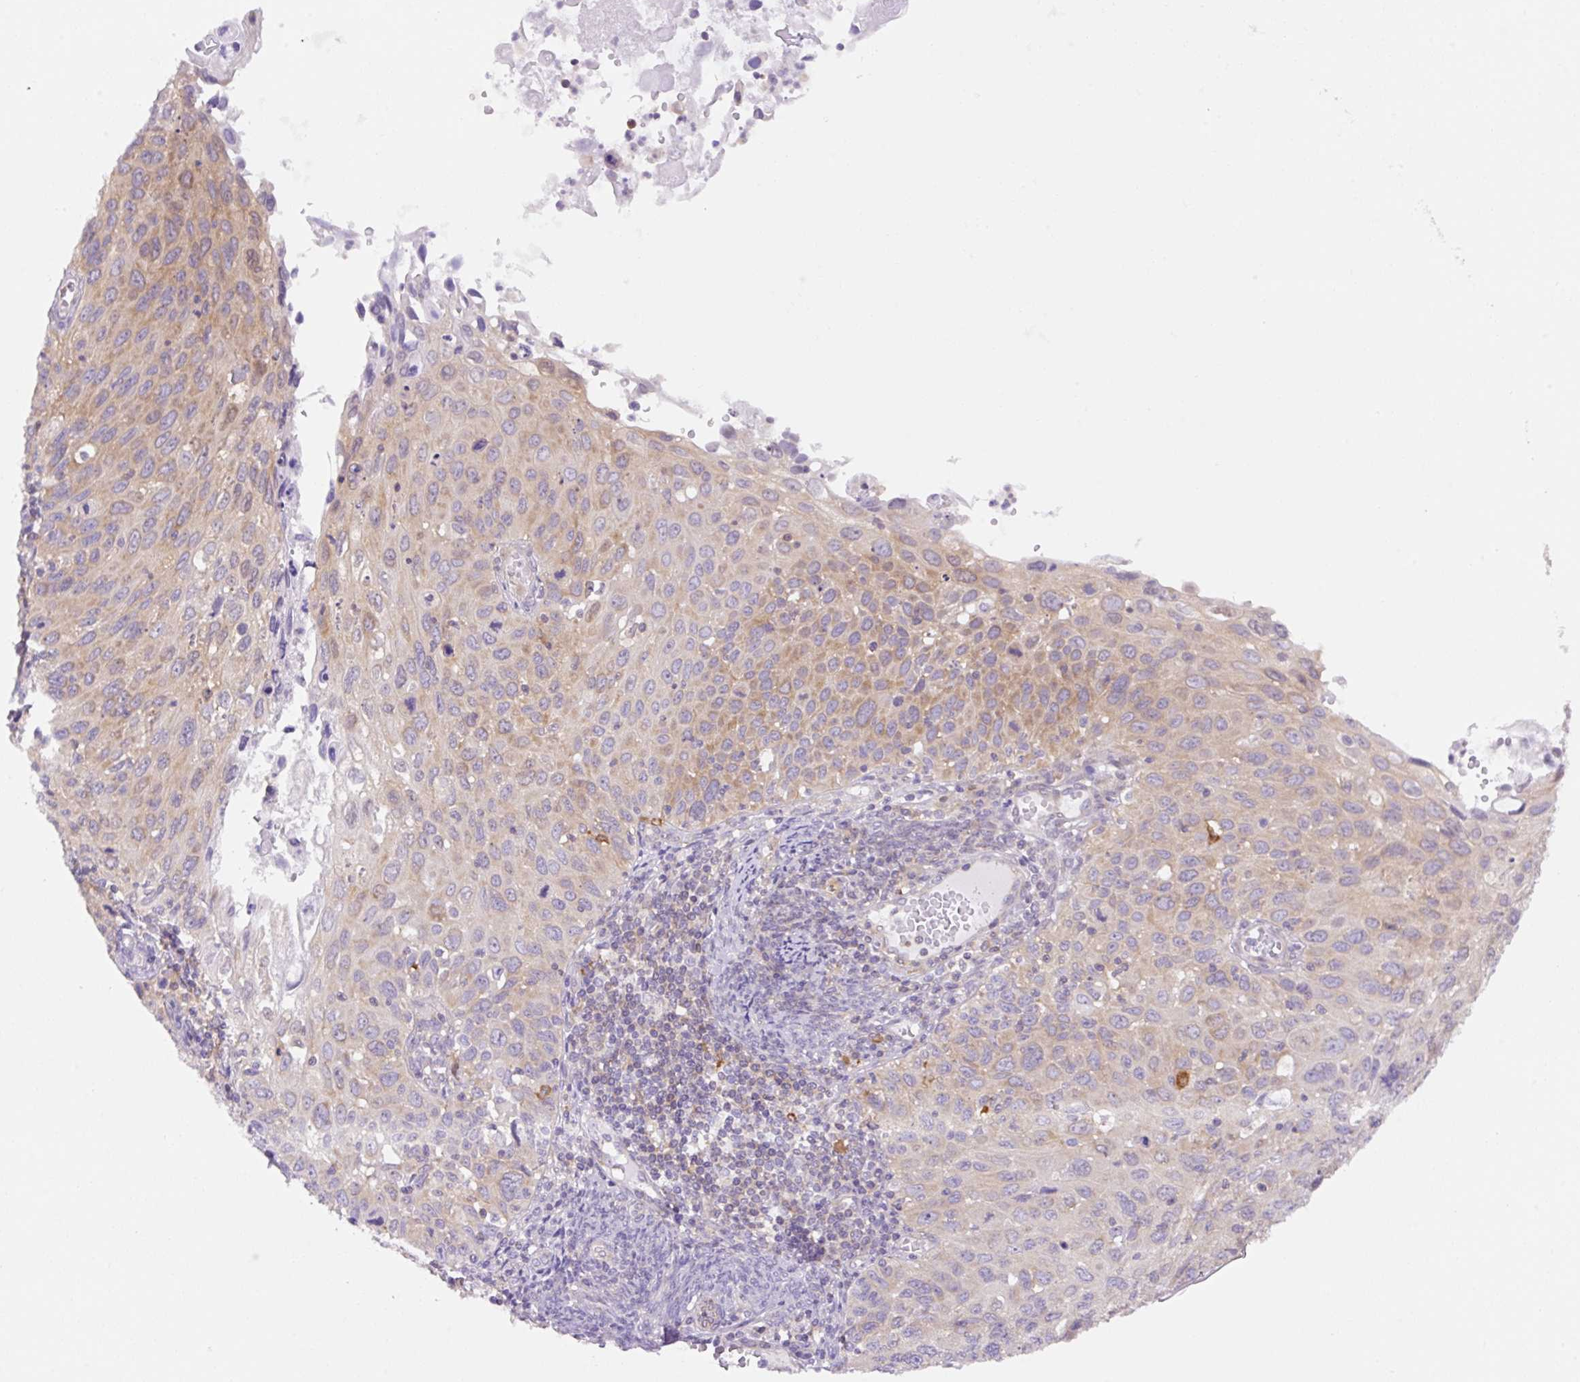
{"staining": {"intensity": "moderate", "quantity": "<25%", "location": "cytoplasmic/membranous"}, "tissue": "cervical cancer", "cell_type": "Tumor cells", "image_type": "cancer", "snomed": [{"axis": "morphology", "description": "Squamous cell carcinoma, NOS"}, {"axis": "topography", "description": "Cervix"}], "caption": "Protein expression analysis of human cervical cancer (squamous cell carcinoma) reveals moderate cytoplasmic/membranous staining in about <25% of tumor cells.", "gene": "CAMK2B", "patient": {"sex": "female", "age": 70}}